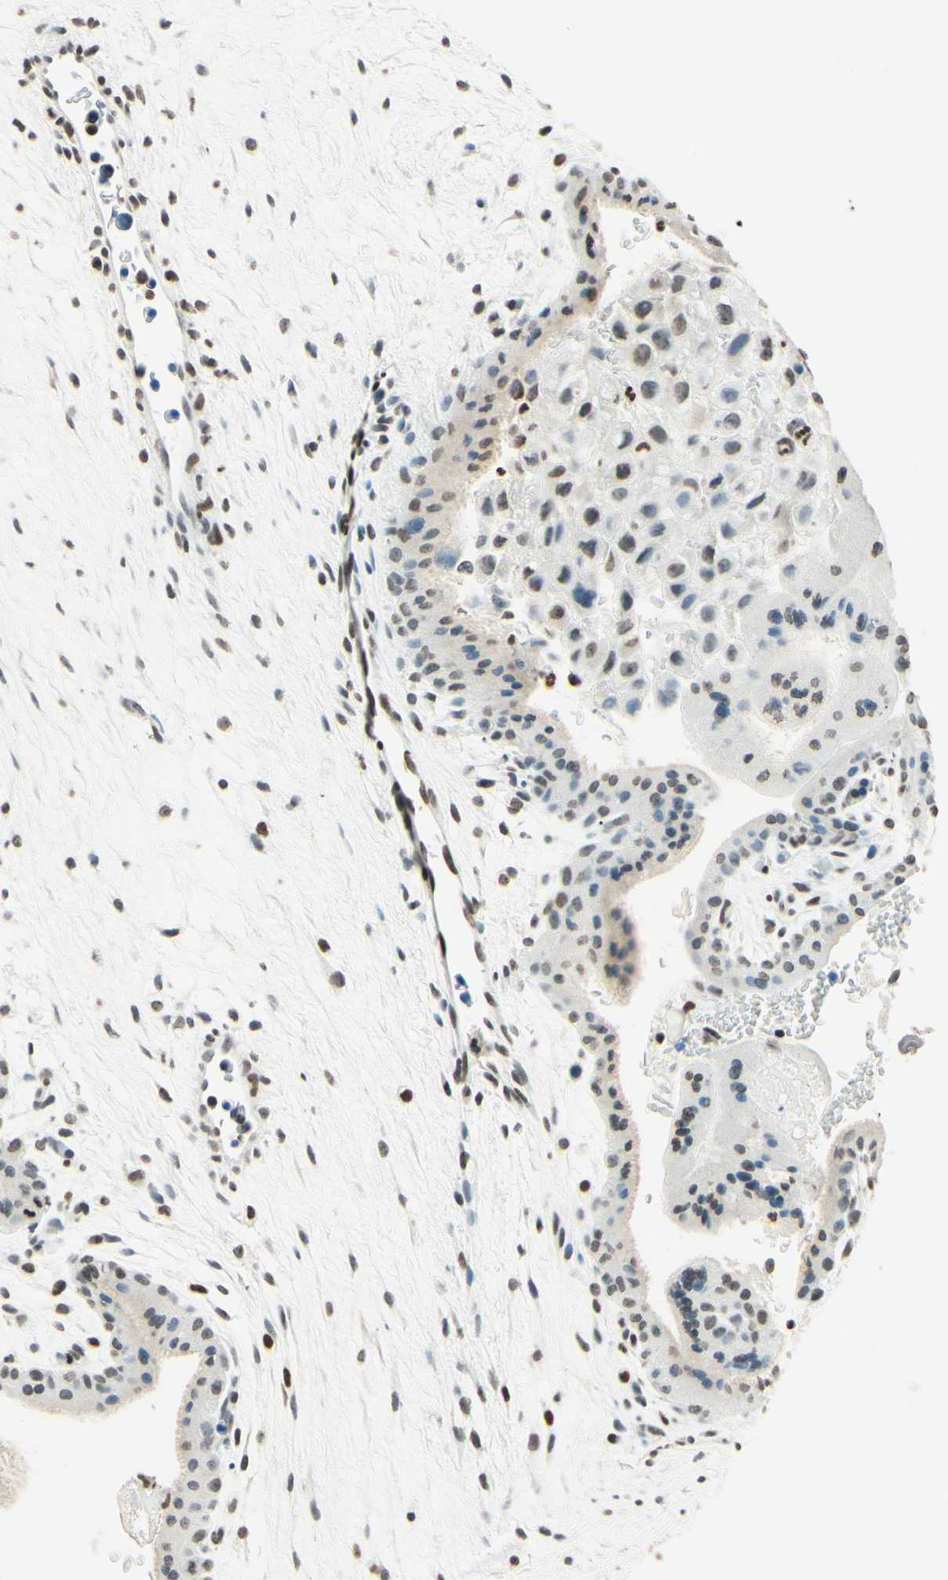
{"staining": {"intensity": "moderate", "quantity": "25%-75%", "location": "nuclear"}, "tissue": "placenta", "cell_type": "Trophoblastic cells", "image_type": "normal", "snomed": [{"axis": "morphology", "description": "Normal tissue, NOS"}, {"axis": "topography", "description": "Placenta"}], "caption": "IHC (DAB) staining of benign human placenta reveals moderate nuclear protein staining in approximately 25%-75% of trophoblastic cells.", "gene": "MSH2", "patient": {"sex": "female", "age": 35}}